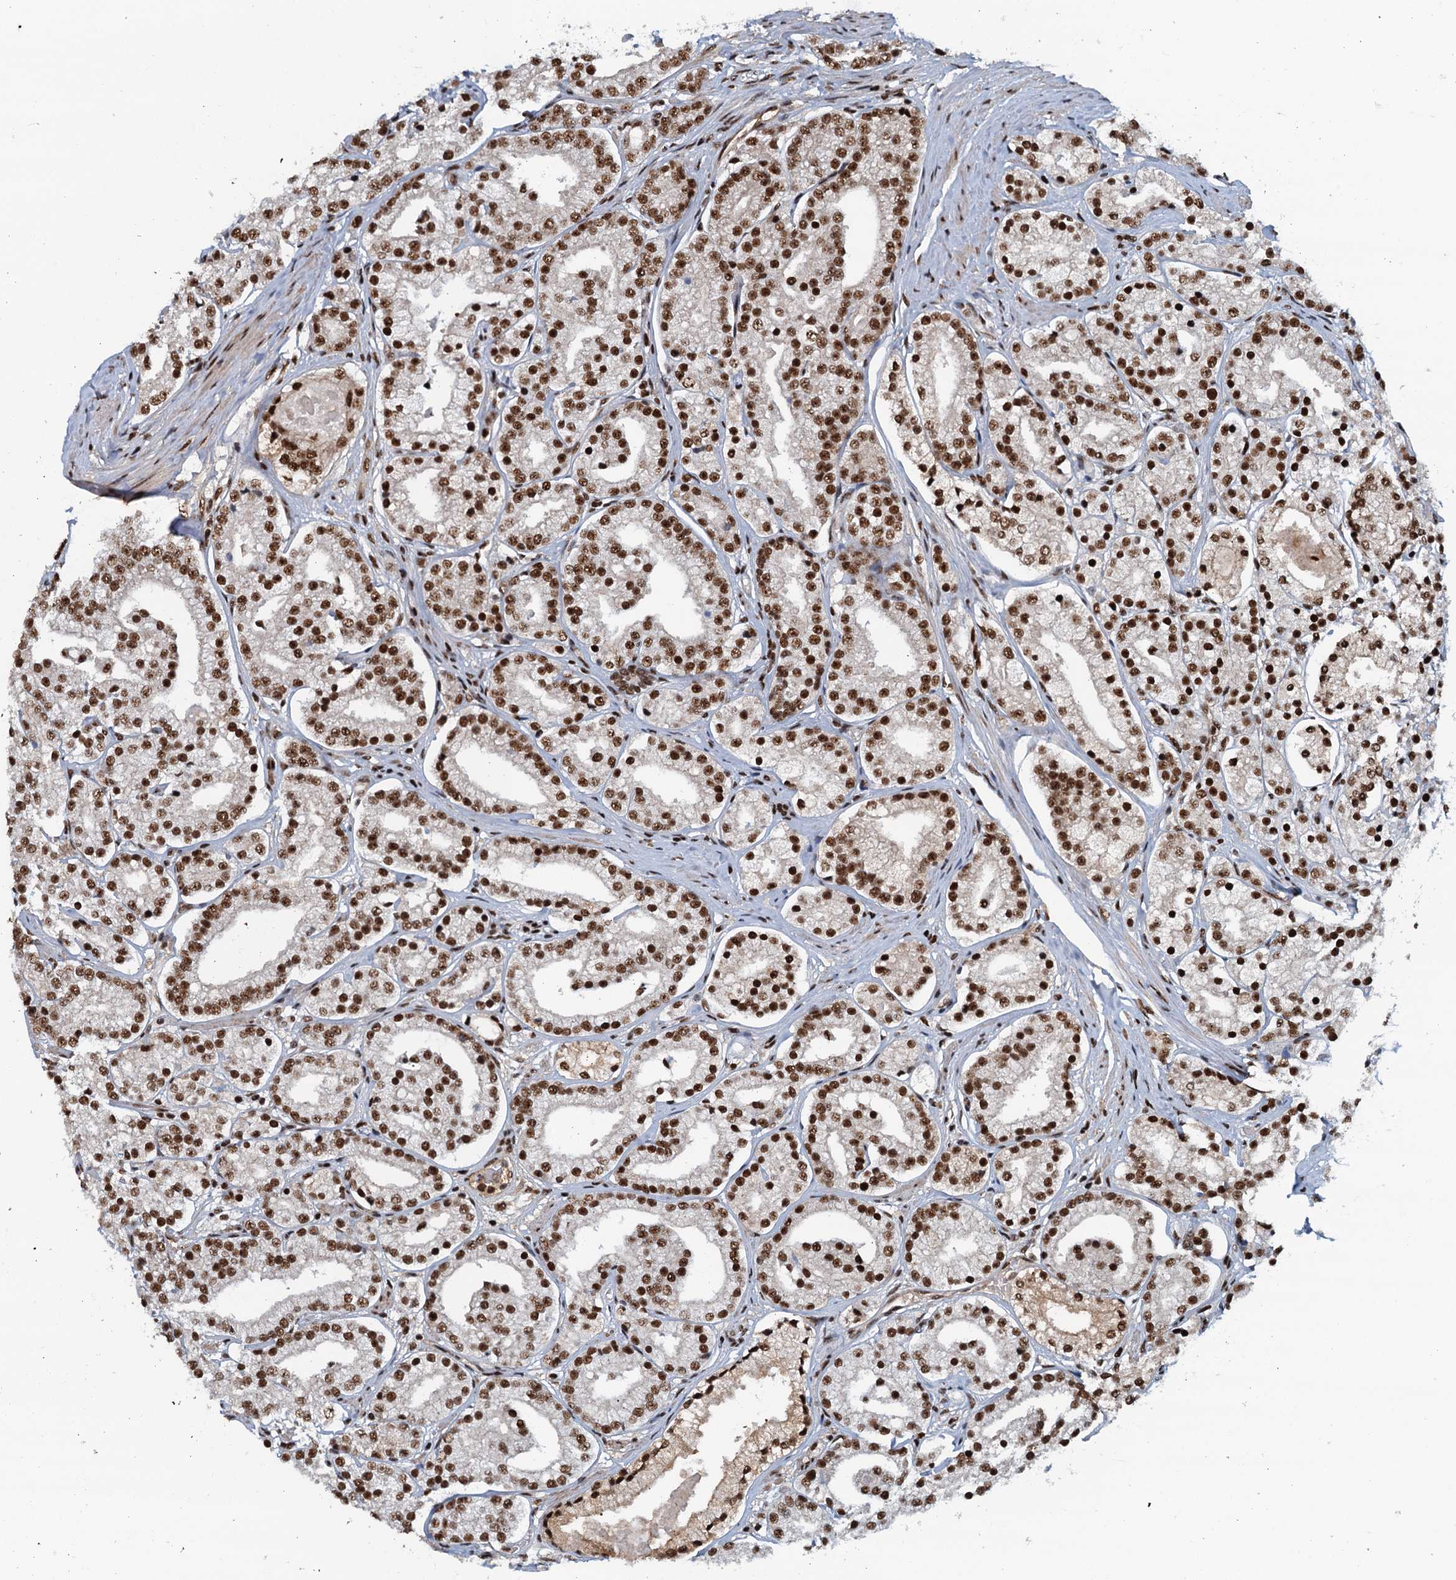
{"staining": {"intensity": "strong", "quantity": ">75%", "location": "nuclear"}, "tissue": "prostate cancer", "cell_type": "Tumor cells", "image_type": "cancer", "snomed": [{"axis": "morphology", "description": "Adenocarcinoma, High grade"}, {"axis": "topography", "description": "Prostate"}], "caption": "Protein staining of prostate cancer tissue shows strong nuclear positivity in about >75% of tumor cells.", "gene": "ZC3H18", "patient": {"sex": "male", "age": 69}}